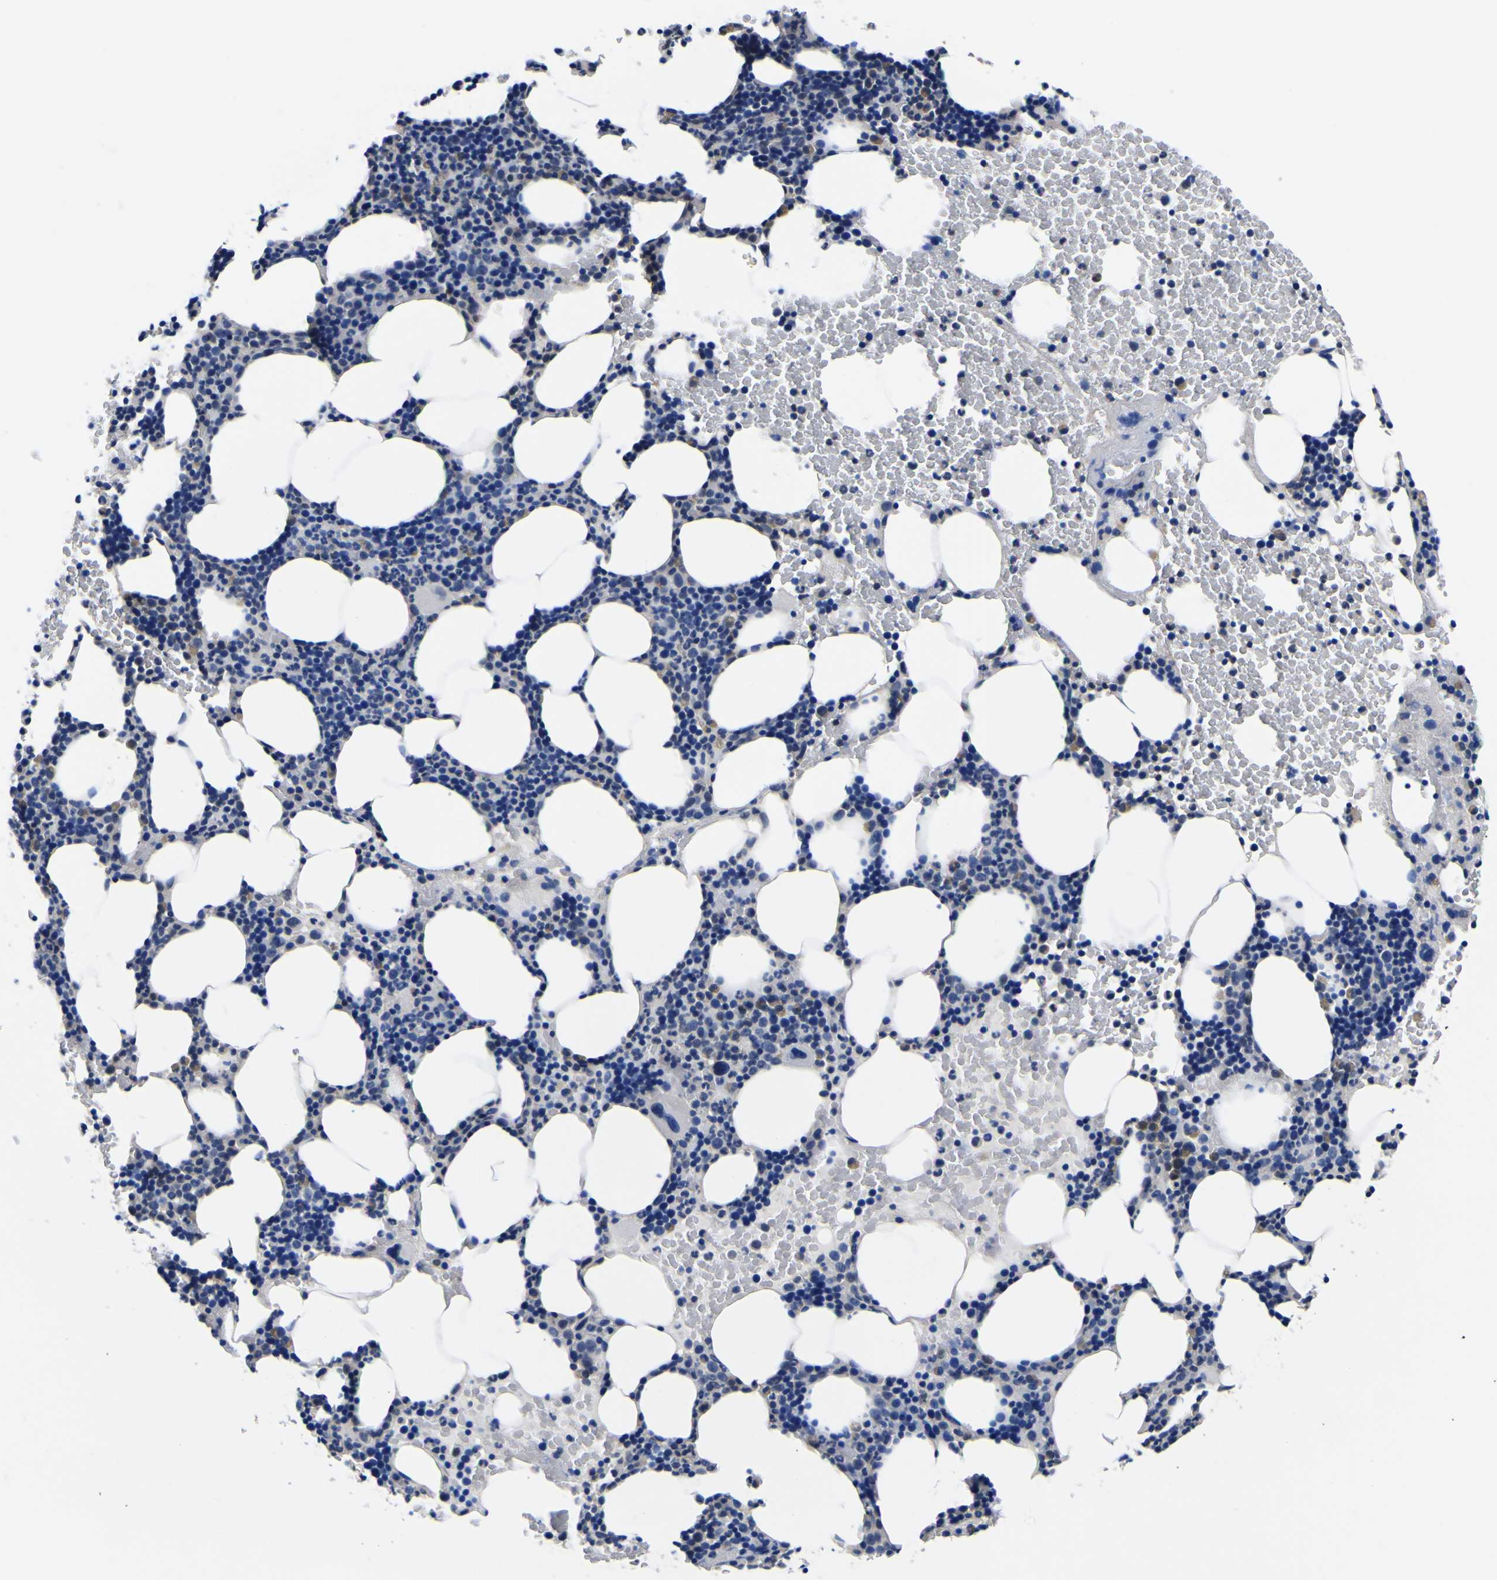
{"staining": {"intensity": "negative", "quantity": "none", "location": "none"}, "tissue": "bone marrow", "cell_type": "Hematopoietic cells", "image_type": "normal", "snomed": [{"axis": "morphology", "description": "Normal tissue, NOS"}, {"axis": "morphology", "description": "Inflammation, NOS"}, {"axis": "topography", "description": "Bone marrow"}], "caption": "DAB immunohistochemical staining of benign human bone marrow displays no significant positivity in hematopoietic cells.", "gene": "FAM110B", "patient": {"sex": "female", "age": 70}}